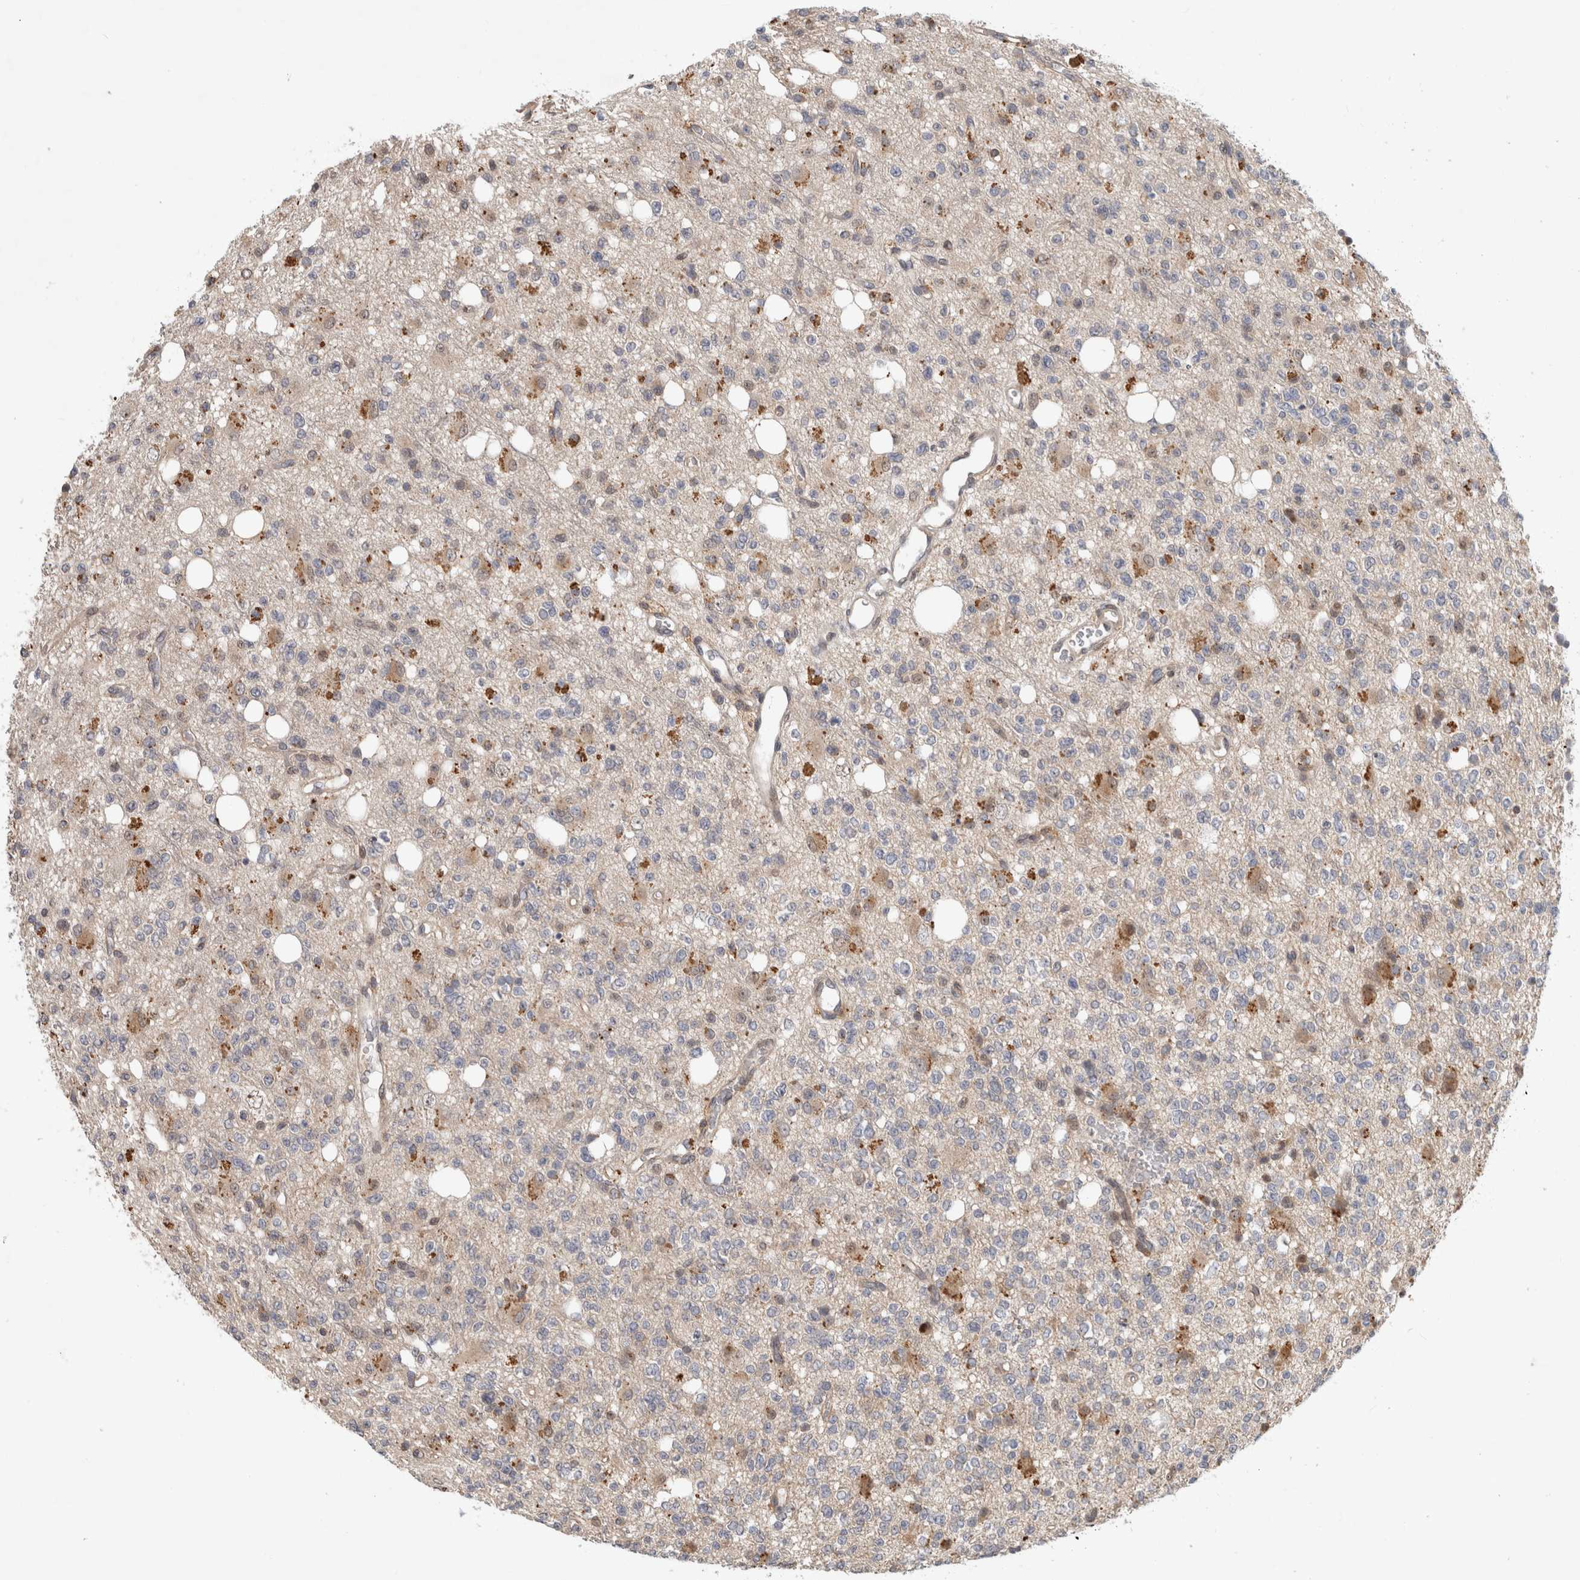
{"staining": {"intensity": "moderate", "quantity": "<25%", "location": "cytoplasmic/membranous"}, "tissue": "glioma", "cell_type": "Tumor cells", "image_type": "cancer", "snomed": [{"axis": "morphology", "description": "Glioma, malignant, High grade"}, {"axis": "topography", "description": "Brain"}], "caption": "About <25% of tumor cells in human glioma exhibit moderate cytoplasmic/membranous protein positivity as visualized by brown immunohistochemical staining.", "gene": "NAB2", "patient": {"sex": "female", "age": 62}}